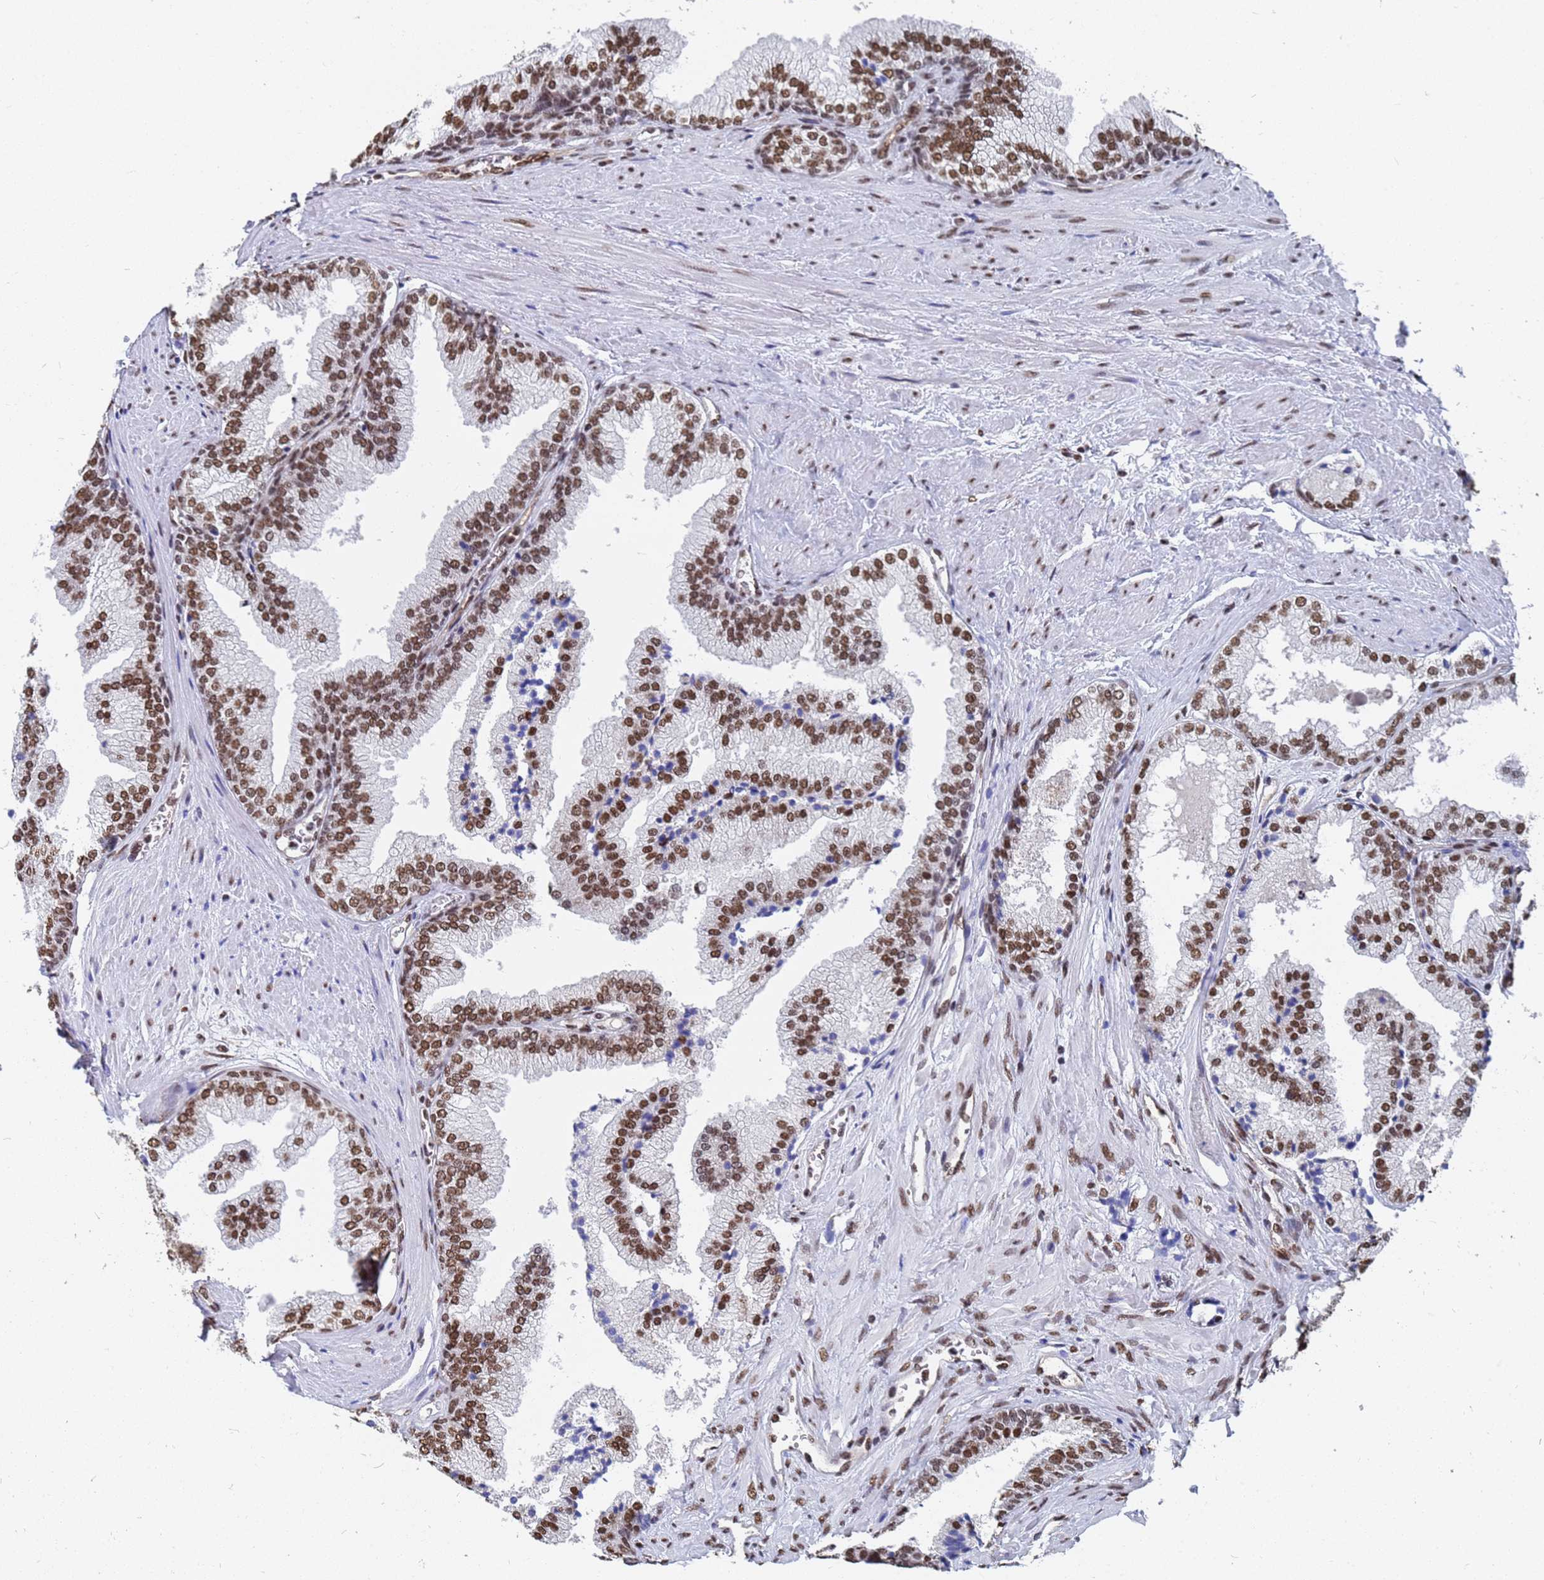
{"staining": {"intensity": "strong", "quantity": ">75%", "location": "nuclear"}, "tissue": "prostate", "cell_type": "Glandular cells", "image_type": "normal", "snomed": [{"axis": "morphology", "description": "Normal tissue, NOS"}, {"axis": "topography", "description": "Prostate"}], "caption": "Immunohistochemical staining of benign prostate shows >75% levels of strong nuclear protein staining in about >75% of glandular cells.", "gene": "RAVER2", "patient": {"sex": "male", "age": 76}}